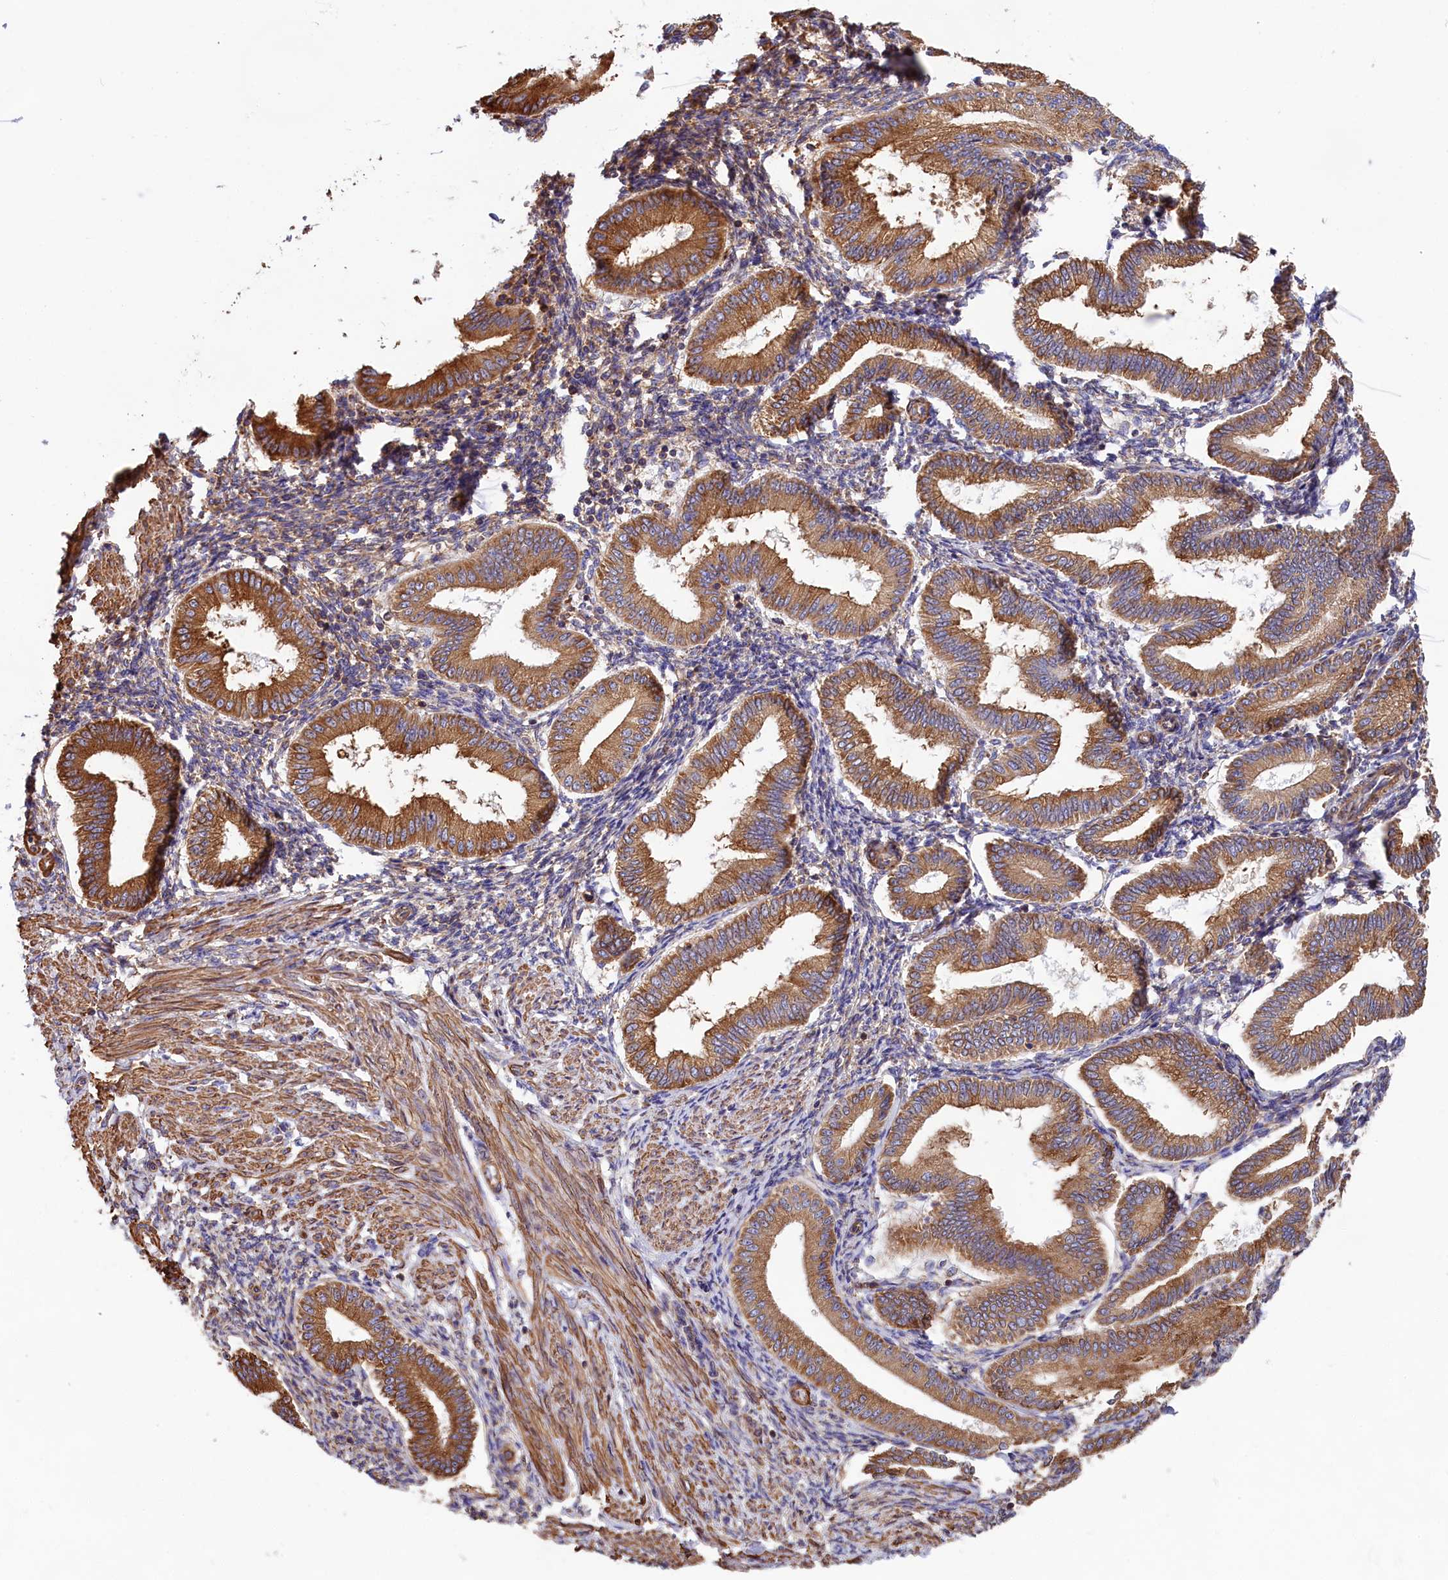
{"staining": {"intensity": "strong", "quantity": "25%-75%", "location": "cytoplasmic/membranous"}, "tissue": "endometrium", "cell_type": "Cells in endometrial stroma", "image_type": "normal", "snomed": [{"axis": "morphology", "description": "Normal tissue, NOS"}, {"axis": "topography", "description": "Endometrium"}], "caption": "This photomicrograph demonstrates benign endometrium stained with IHC to label a protein in brown. The cytoplasmic/membranous of cells in endometrial stroma show strong positivity for the protein. Nuclei are counter-stained blue.", "gene": "GYS1", "patient": {"sex": "female", "age": 39}}